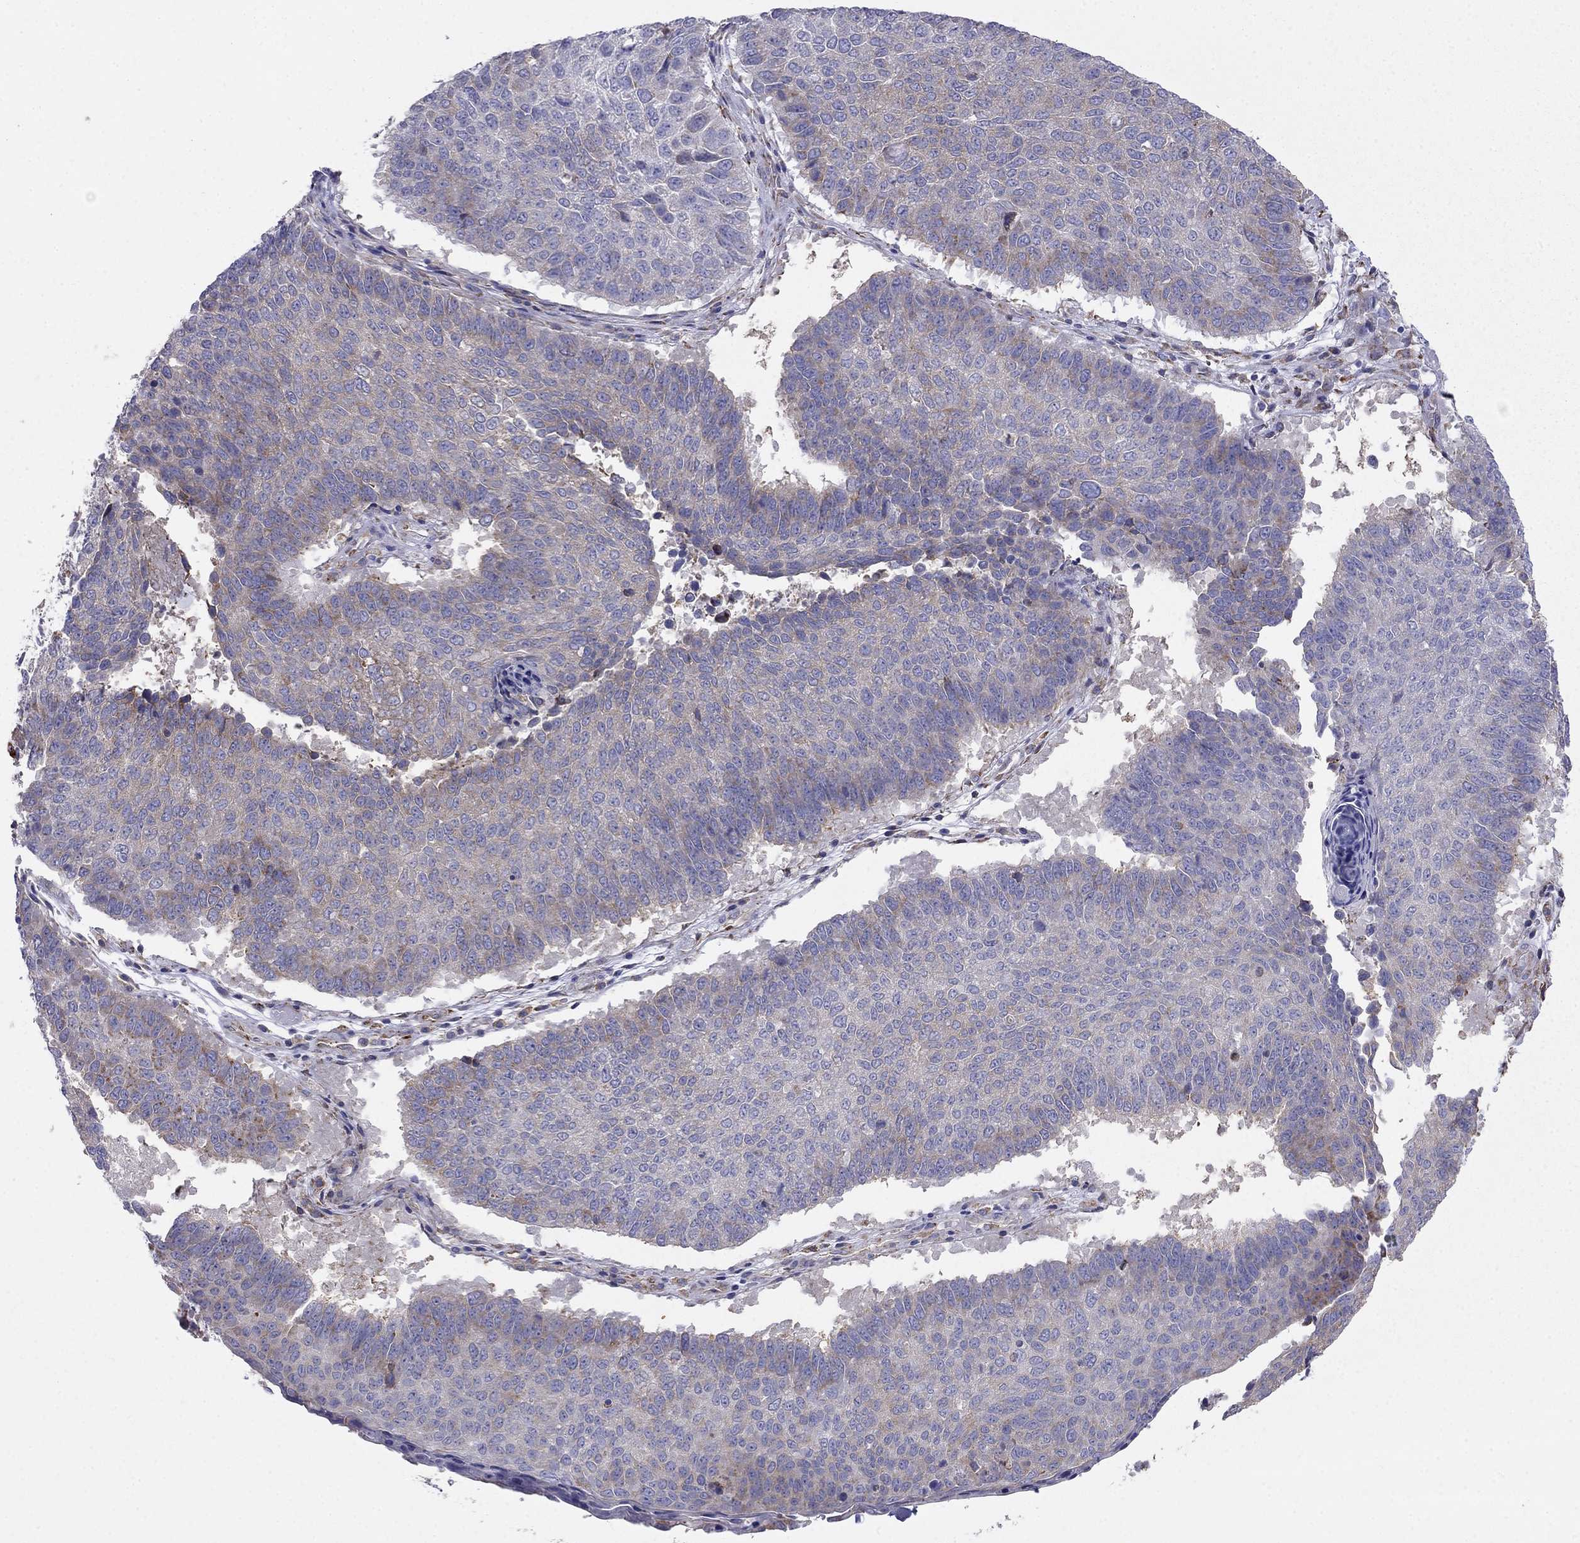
{"staining": {"intensity": "moderate", "quantity": "<25%", "location": "cytoplasmic/membranous"}, "tissue": "lung cancer", "cell_type": "Tumor cells", "image_type": "cancer", "snomed": [{"axis": "morphology", "description": "Squamous cell carcinoma, NOS"}, {"axis": "topography", "description": "Lung"}], "caption": "Lung cancer stained with a brown dye reveals moderate cytoplasmic/membranous positive staining in about <25% of tumor cells.", "gene": "LONRF2", "patient": {"sex": "male", "age": 73}}